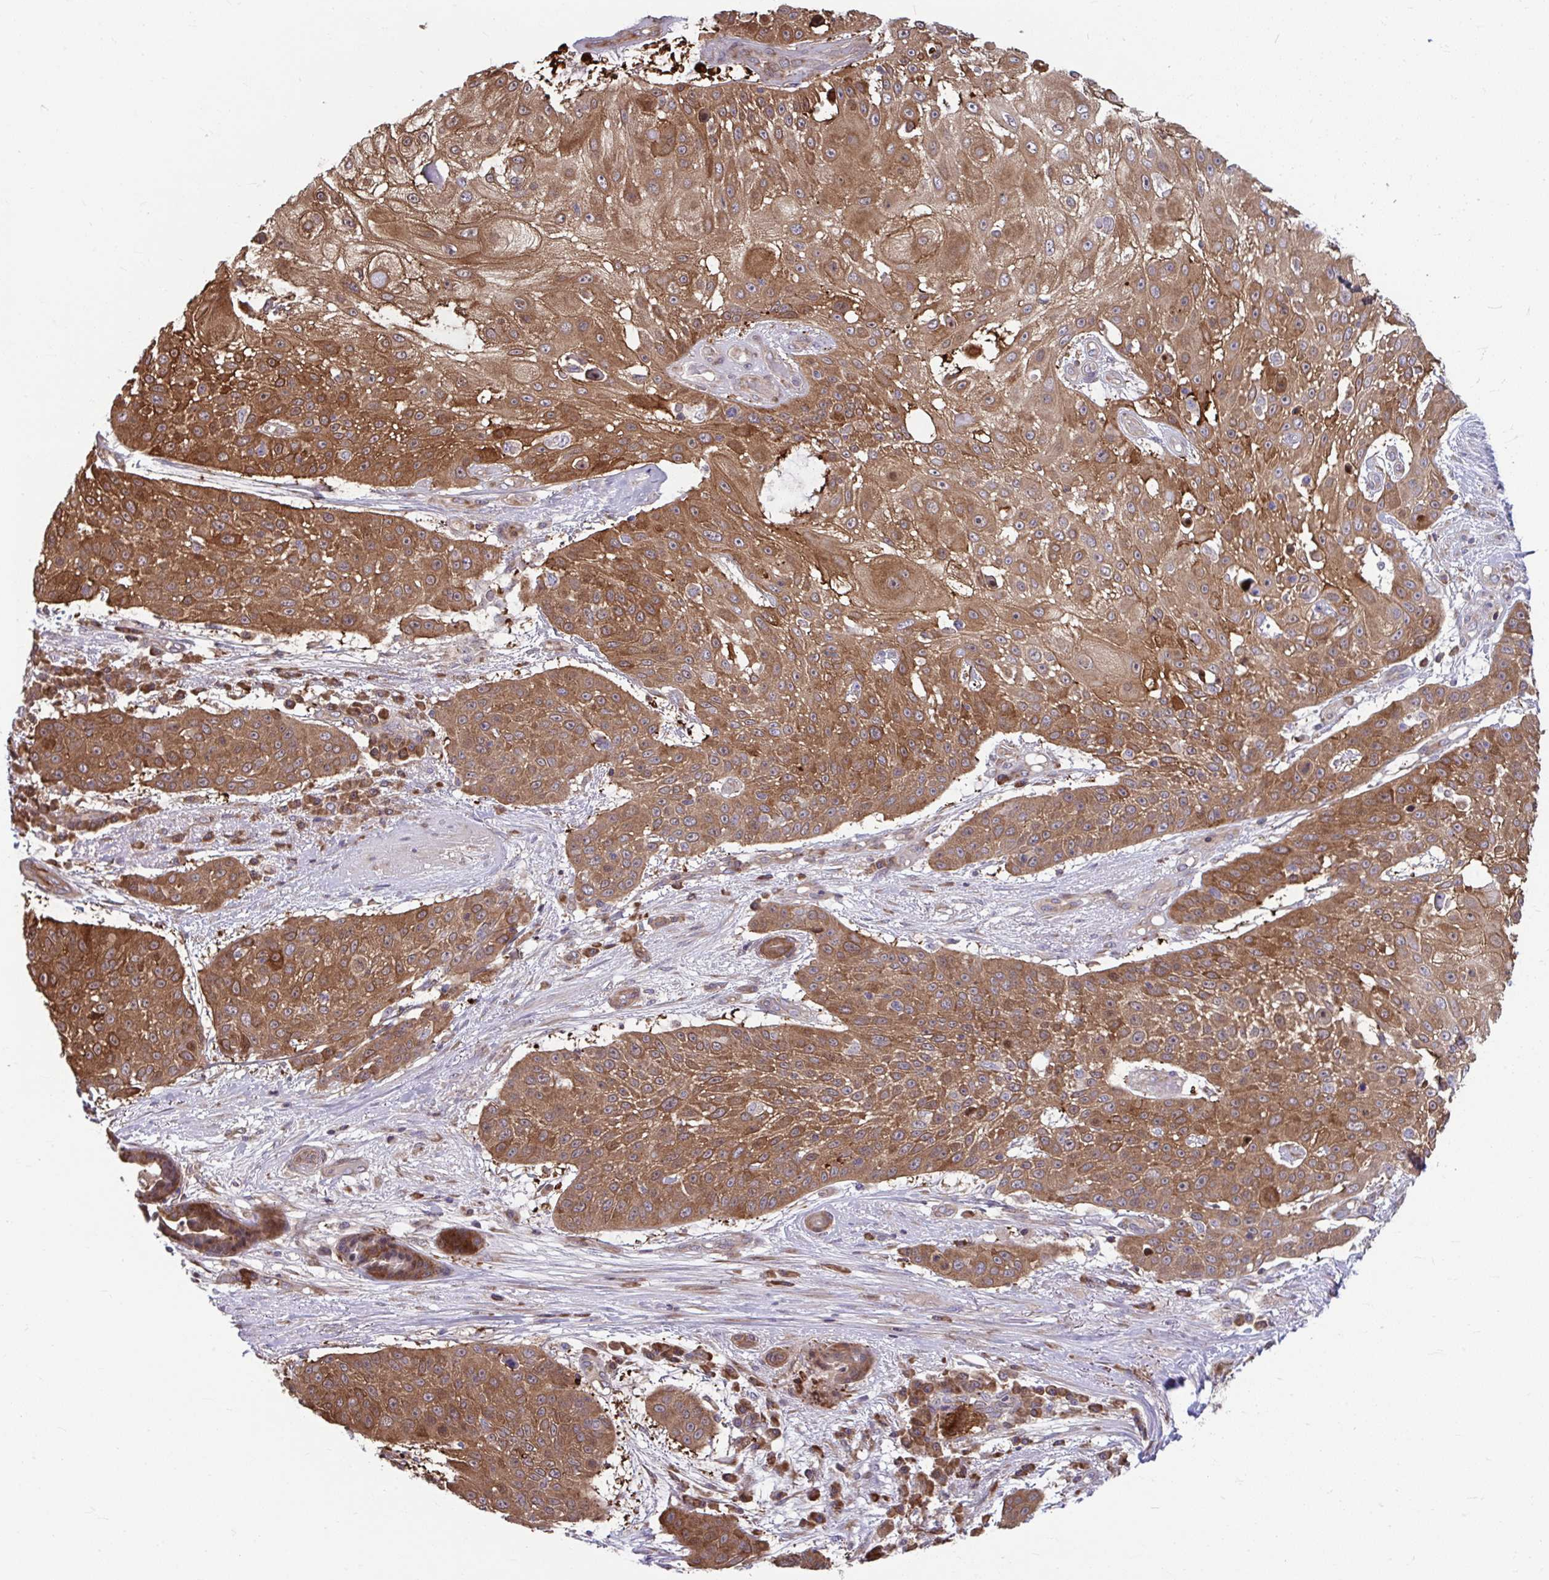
{"staining": {"intensity": "moderate", "quantity": ">75%", "location": "cytoplasmic/membranous"}, "tissue": "skin cancer", "cell_type": "Tumor cells", "image_type": "cancer", "snomed": [{"axis": "morphology", "description": "Squamous cell carcinoma, NOS"}, {"axis": "topography", "description": "Skin"}], "caption": "Immunohistochemical staining of human squamous cell carcinoma (skin) reveals moderate cytoplasmic/membranous protein positivity in about >75% of tumor cells.", "gene": "PCDHB7", "patient": {"sex": "female", "age": 86}}